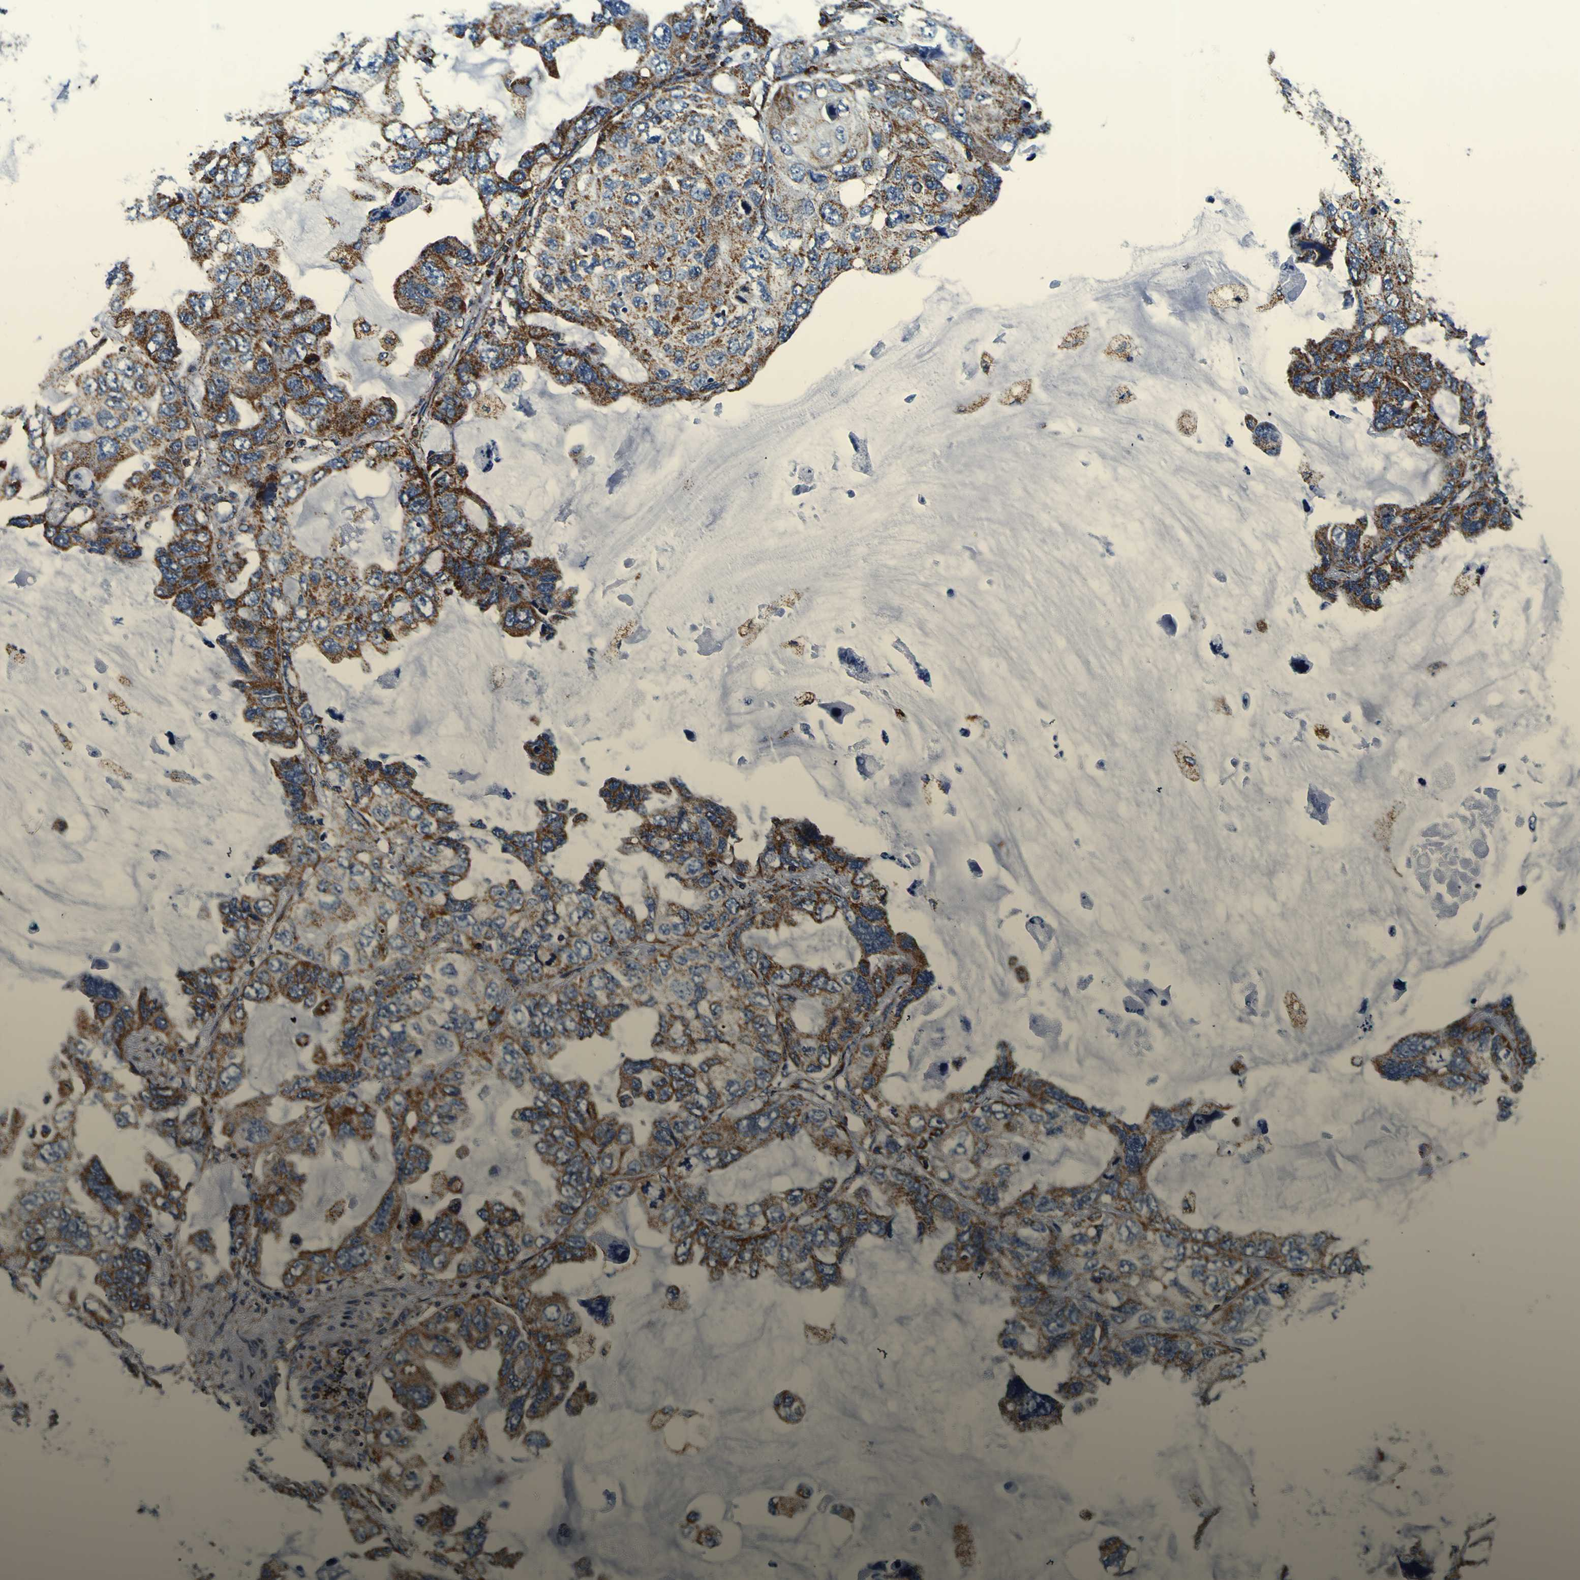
{"staining": {"intensity": "moderate", "quantity": ">75%", "location": "cytoplasmic/membranous"}, "tissue": "lung cancer", "cell_type": "Tumor cells", "image_type": "cancer", "snomed": [{"axis": "morphology", "description": "Squamous cell carcinoma, NOS"}, {"axis": "topography", "description": "Lung"}], "caption": "Immunohistochemical staining of human lung cancer (squamous cell carcinoma) reveals medium levels of moderate cytoplasmic/membranous staining in approximately >75% of tumor cells.", "gene": "PTRH2", "patient": {"sex": "female", "age": 73}}